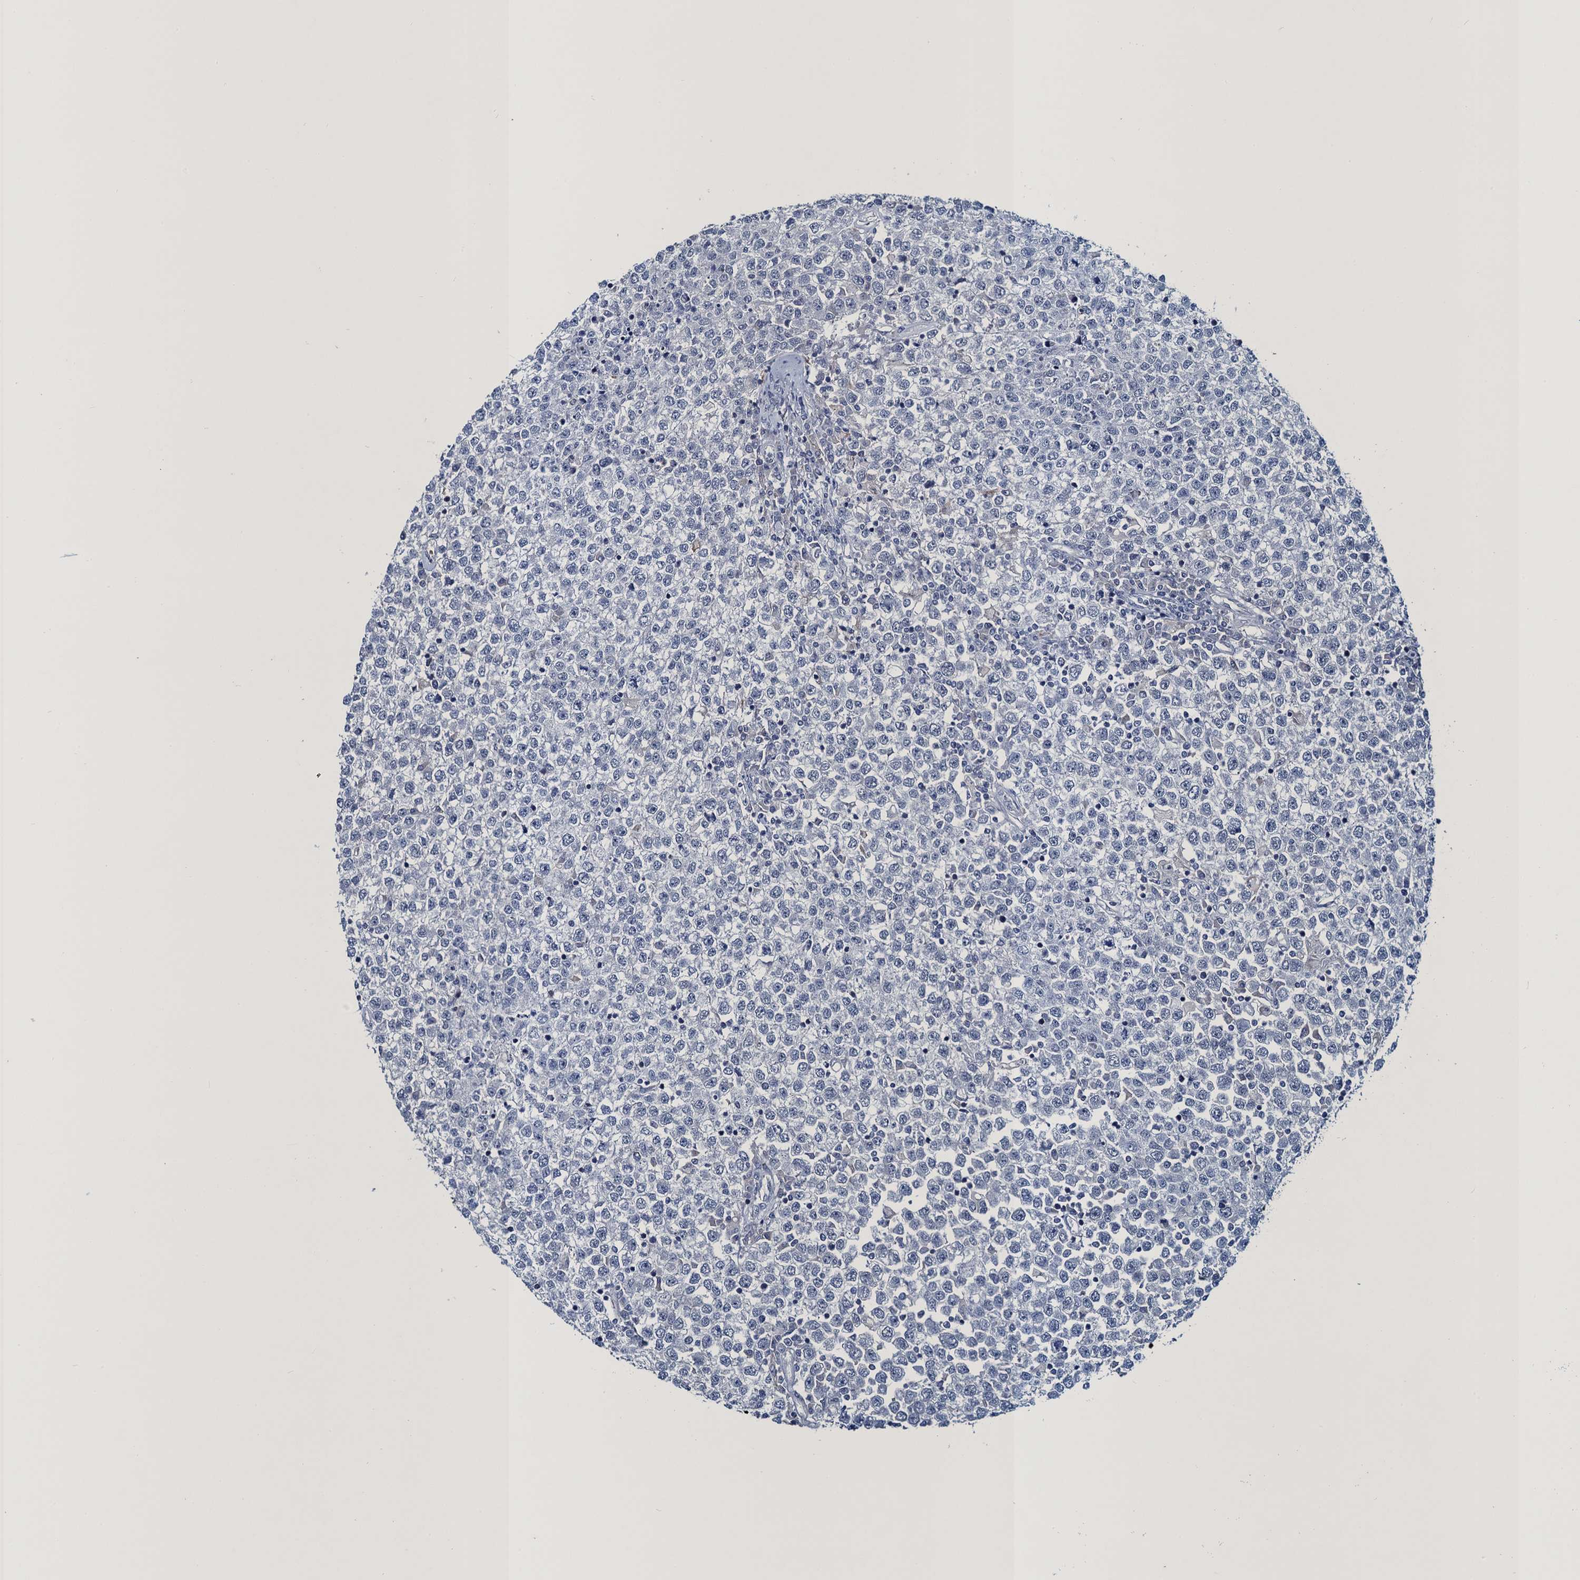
{"staining": {"intensity": "negative", "quantity": "none", "location": "none"}, "tissue": "testis cancer", "cell_type": "Tumor cells", "image_type": "cancer", "snomed": [{"axis": "morphology", "description": "Seminoma, NOS"}, {"axis": "topography", "description": "Testis"}], "caption": "Tumor cells are negative for brown protein staining in testis cancer (seminoma).", "gene": "ATOSA", "patient": {"sex": "male", "age": 65}}